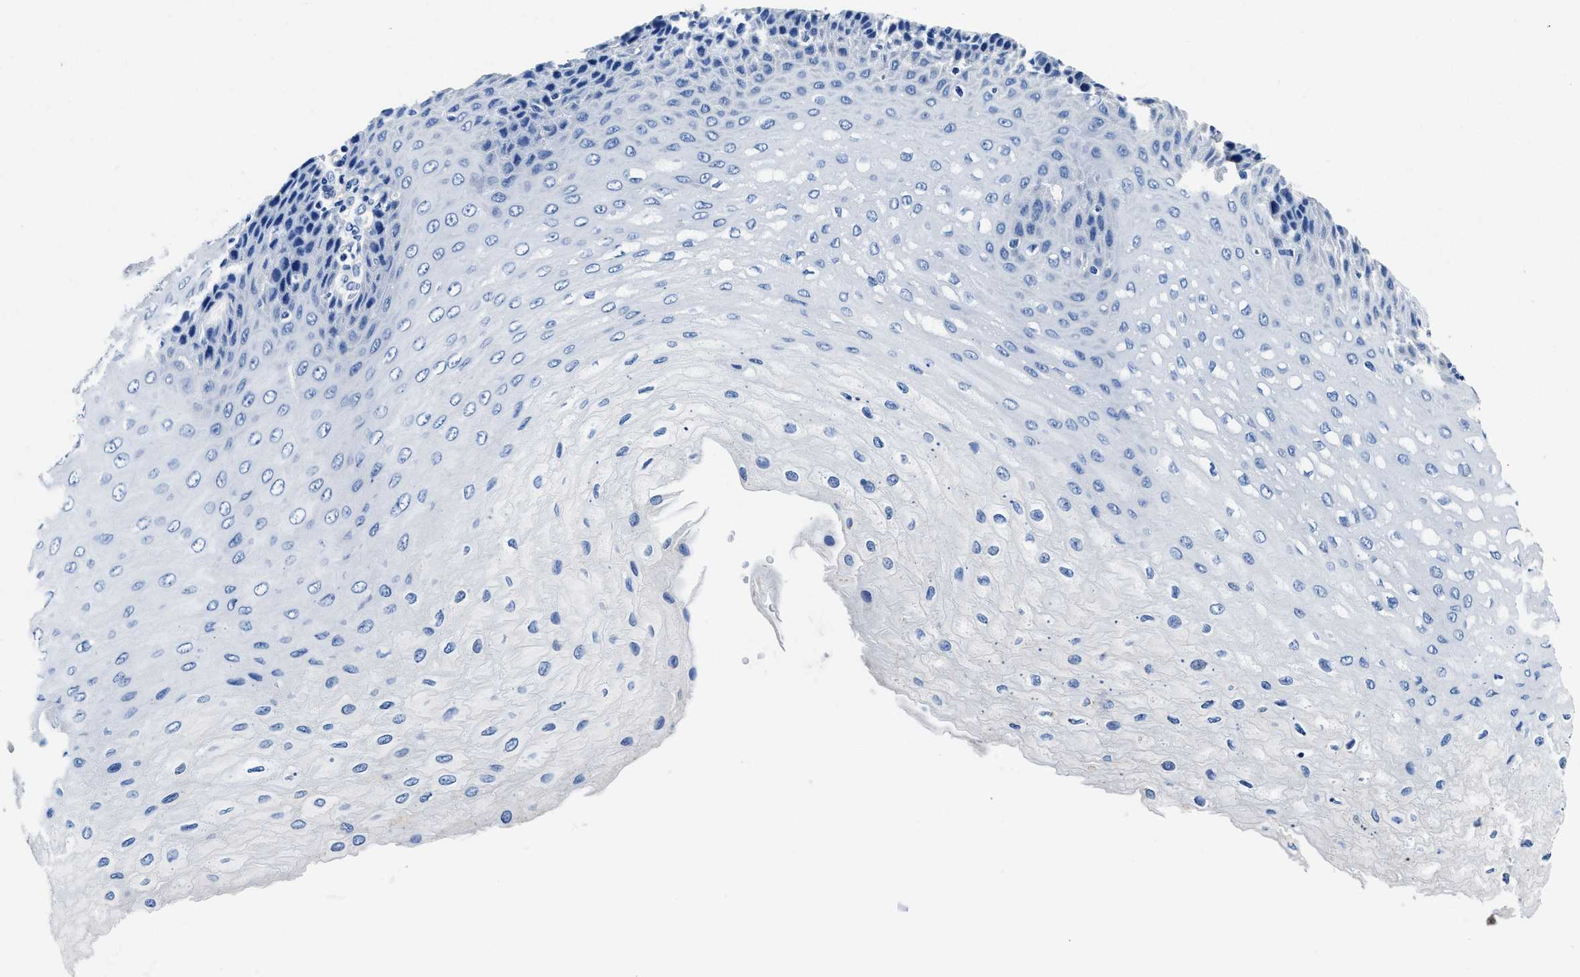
{"staining": {"intensity": "negative", "quantity": "none", "location": "none"}, "tissue": "esophagus", "cell_type": "Squamous epithelial cells", "image_type": "normal", "snomed": [{"axis": "morphology", "description": "Normal tissue, NOS"}, {"axis": "topography", "description": "Esophagus"}], "caption": "IHC micrograph of benign esophagus: esophagus stained with DAB (3,3'-diaminobenzidine) demonstrates no significant protein expression in squamous epithelial cells.", "gene": "NEU1", "patient": {"sex": "female", "age": 72}}